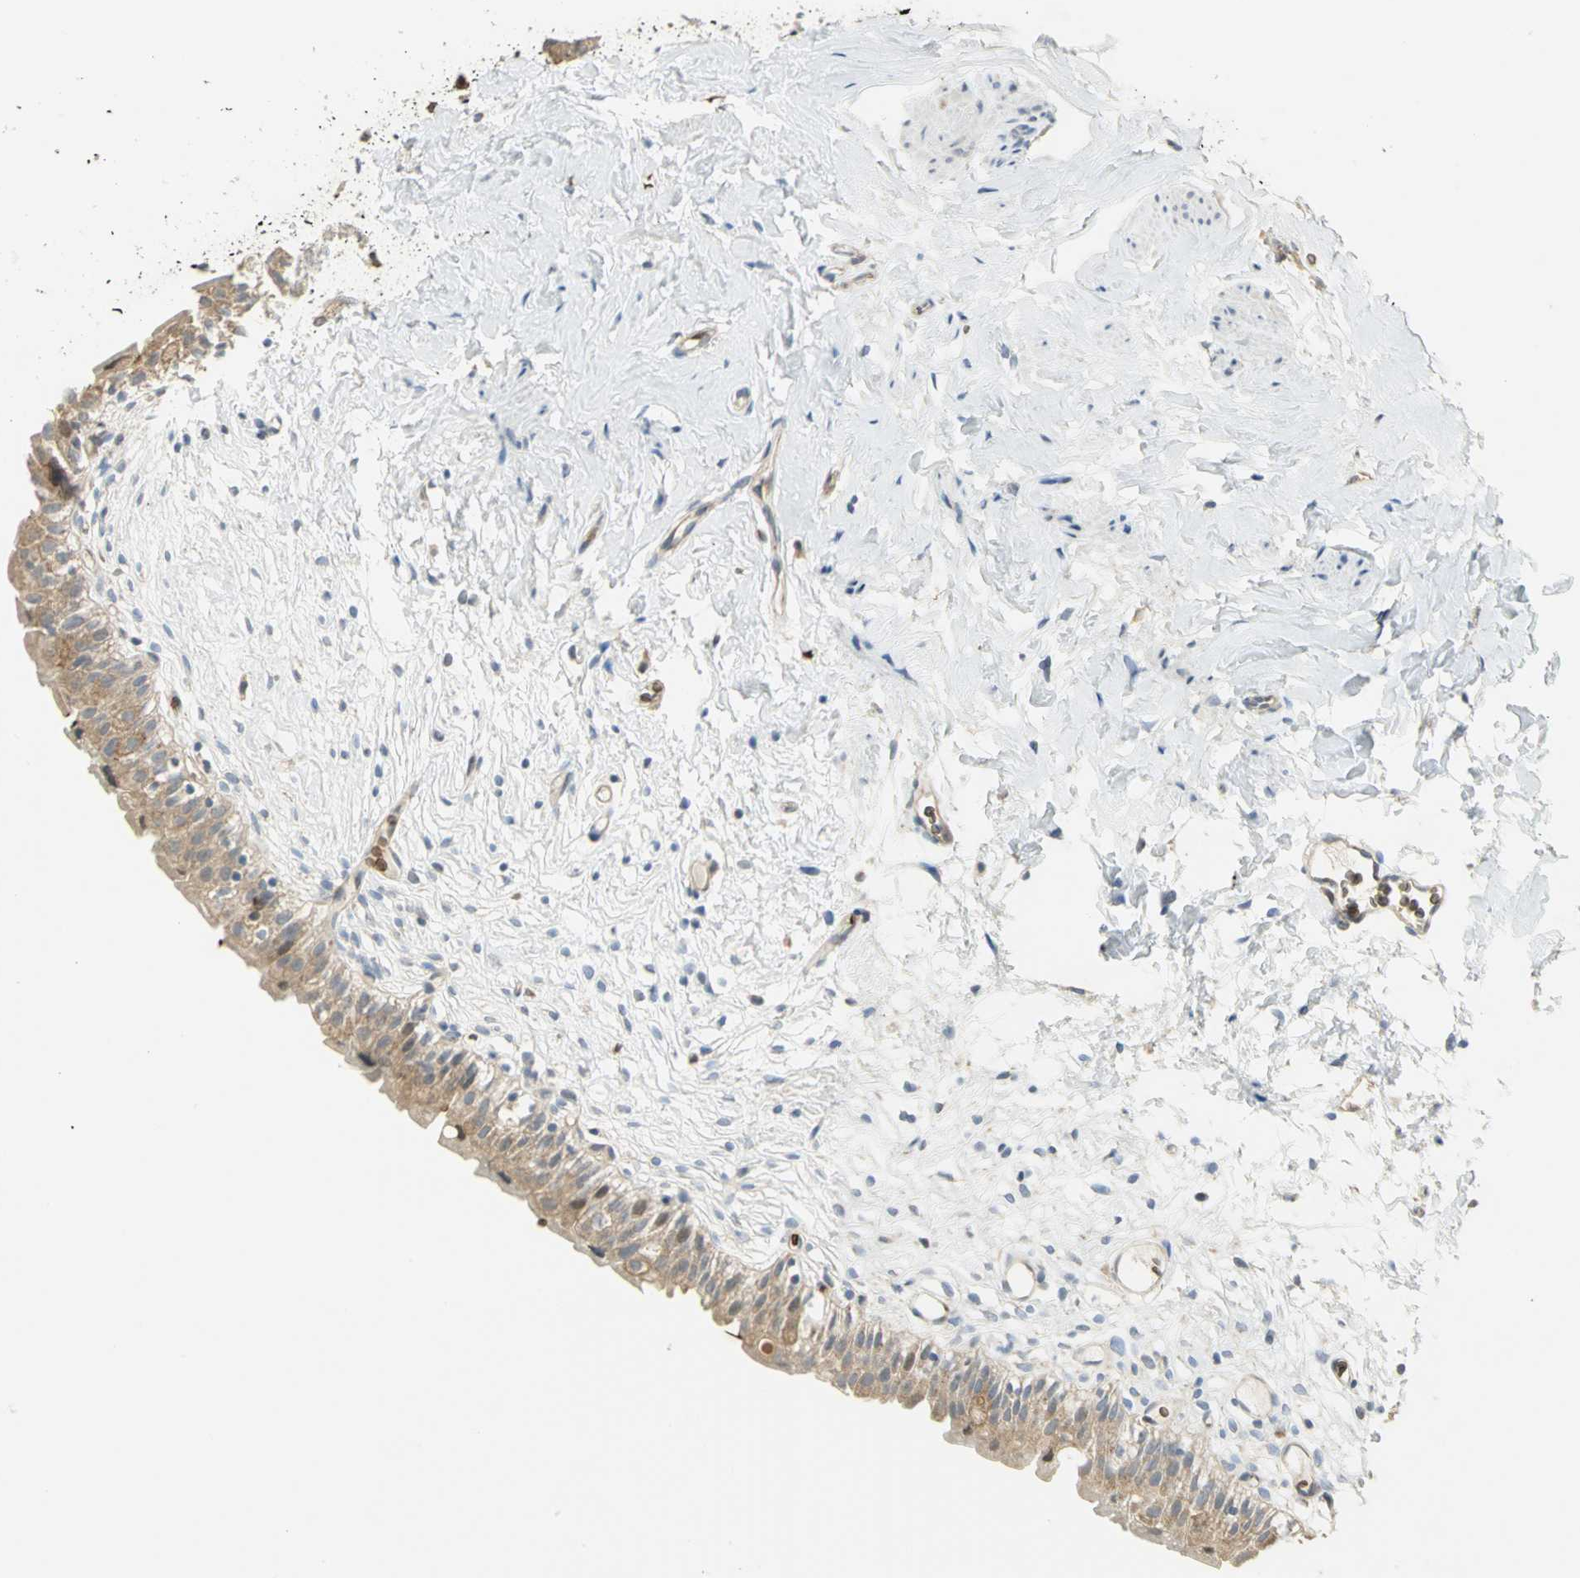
{"staining": {"intensity": "weak", "quantity": ">75%", "location": "cytoplasmic/membranous"}, "tissue": "urinary bladder", "cell_type": "Urothelial cells", "image_type": "normal", "snomed": [{"axis": "morphology", "description": "Normal tissue, NOS"}, {"axis": "topography", "description": "Urinary bladder"}], "caption": "A brown stain labels weak cytoplasmic/membranous expression of a protein in urothelial cells of unremarkable human urinary bladder. (DAB (3,3'-diaminobenzidine) = brown stain, brightfield microscopy at high magnification).", "gene": "ANK1", "patient": {"sex": "female", "age": 80}}